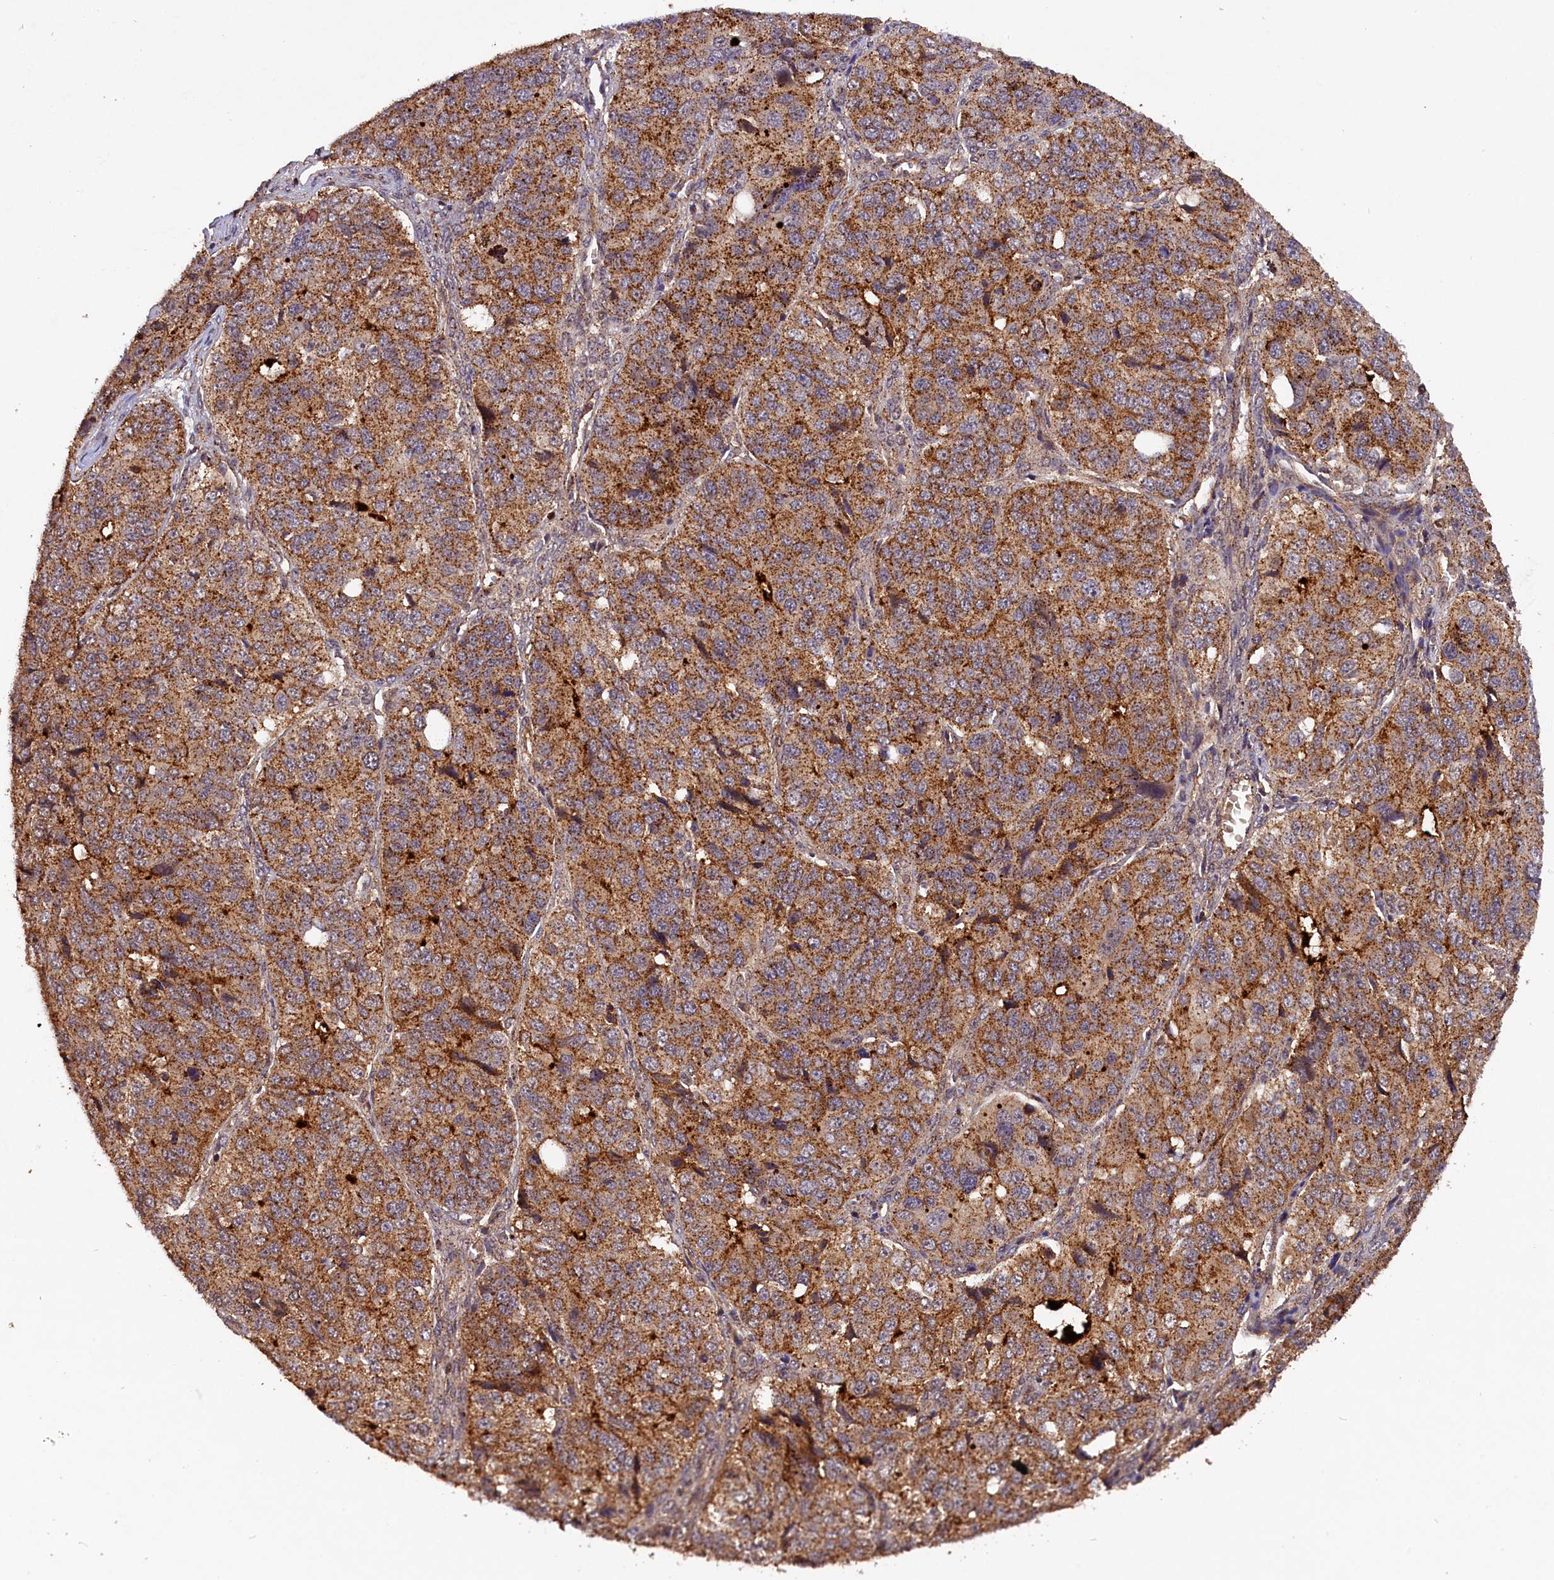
{"staining": {"intensity": "strong", "quantity": ">75%", "location": "cytoplasmic/membranous"}, "tissue": "ovarian cancer", "cell_type": "Tumor cells", "image_type": "cancer", "snomed": [{"axis": "morphology", "description": "Carcinoma, endometroid"}, {"axis": "topography", "description": "Ovary"}], "caption": "Brown immunohistochemical staining in ovarian cancer (endometroid carcinoma) reveals strong cytoplasmic/membranous expression in approximately >75% of tumor cells.", "gene": "IST1", "patient": {"sex": "female", "age": 51}}